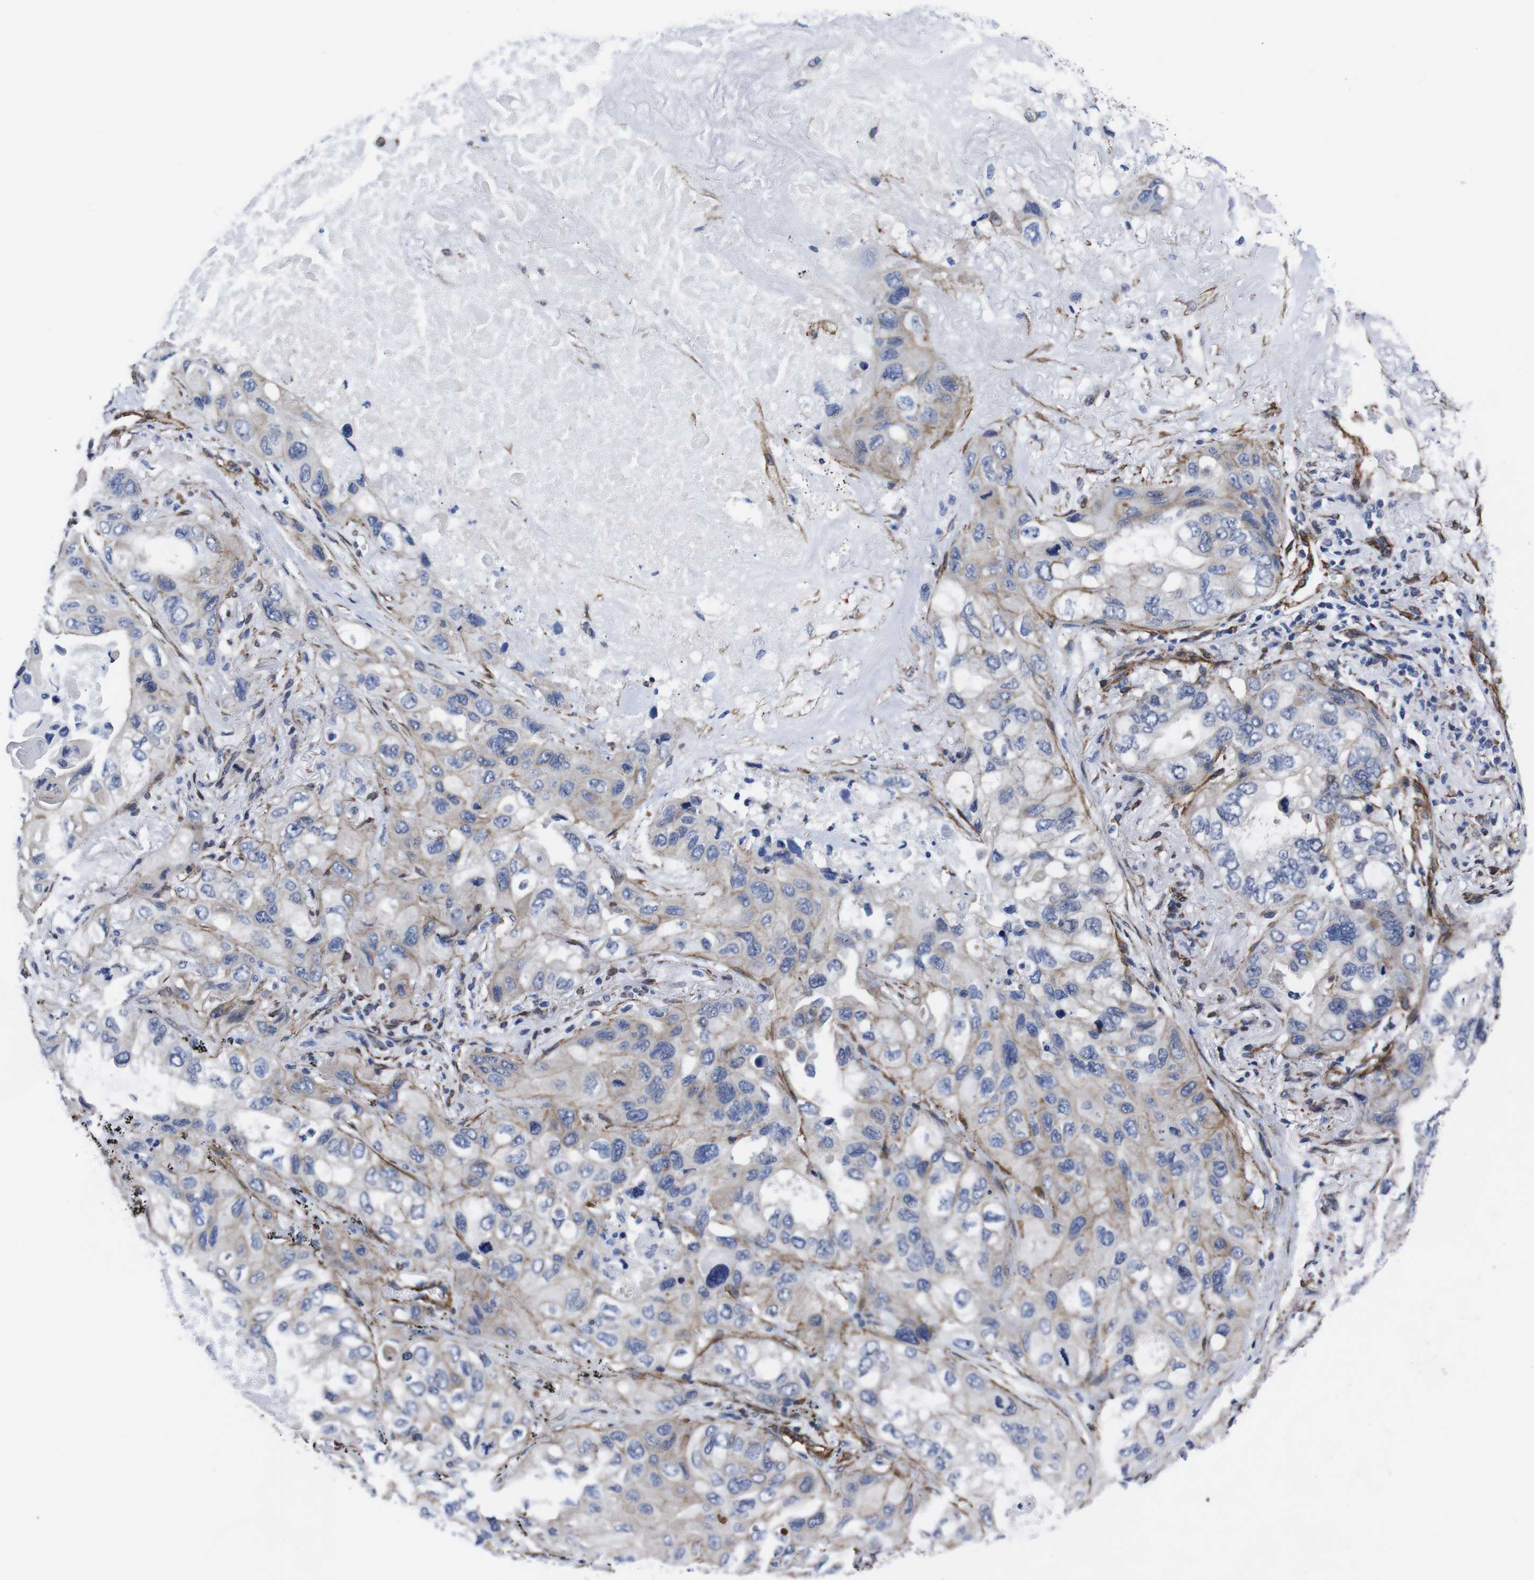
{"staining": {"intensity": "weak", "quantity": ">75%", "location": "cytoplasmic/membranous"}, "tissue": "lung cancer", "cell_type": "Tumor cells", "image_type": "cancer", "snomed": [{"axis": "morphology", "description": "Squamous cell carcinoma, NOS"}, {"axis": "topography", "description": "Lung"}], "caption": "The photomicrograph displays a brown stain indicating the presence of a protein in the cytoplasmic/membranous of tumor cells in squamous cell carcinoma (lung).", "gene": "WNT10A", "patient": {"sex": "female", "age": 73}}